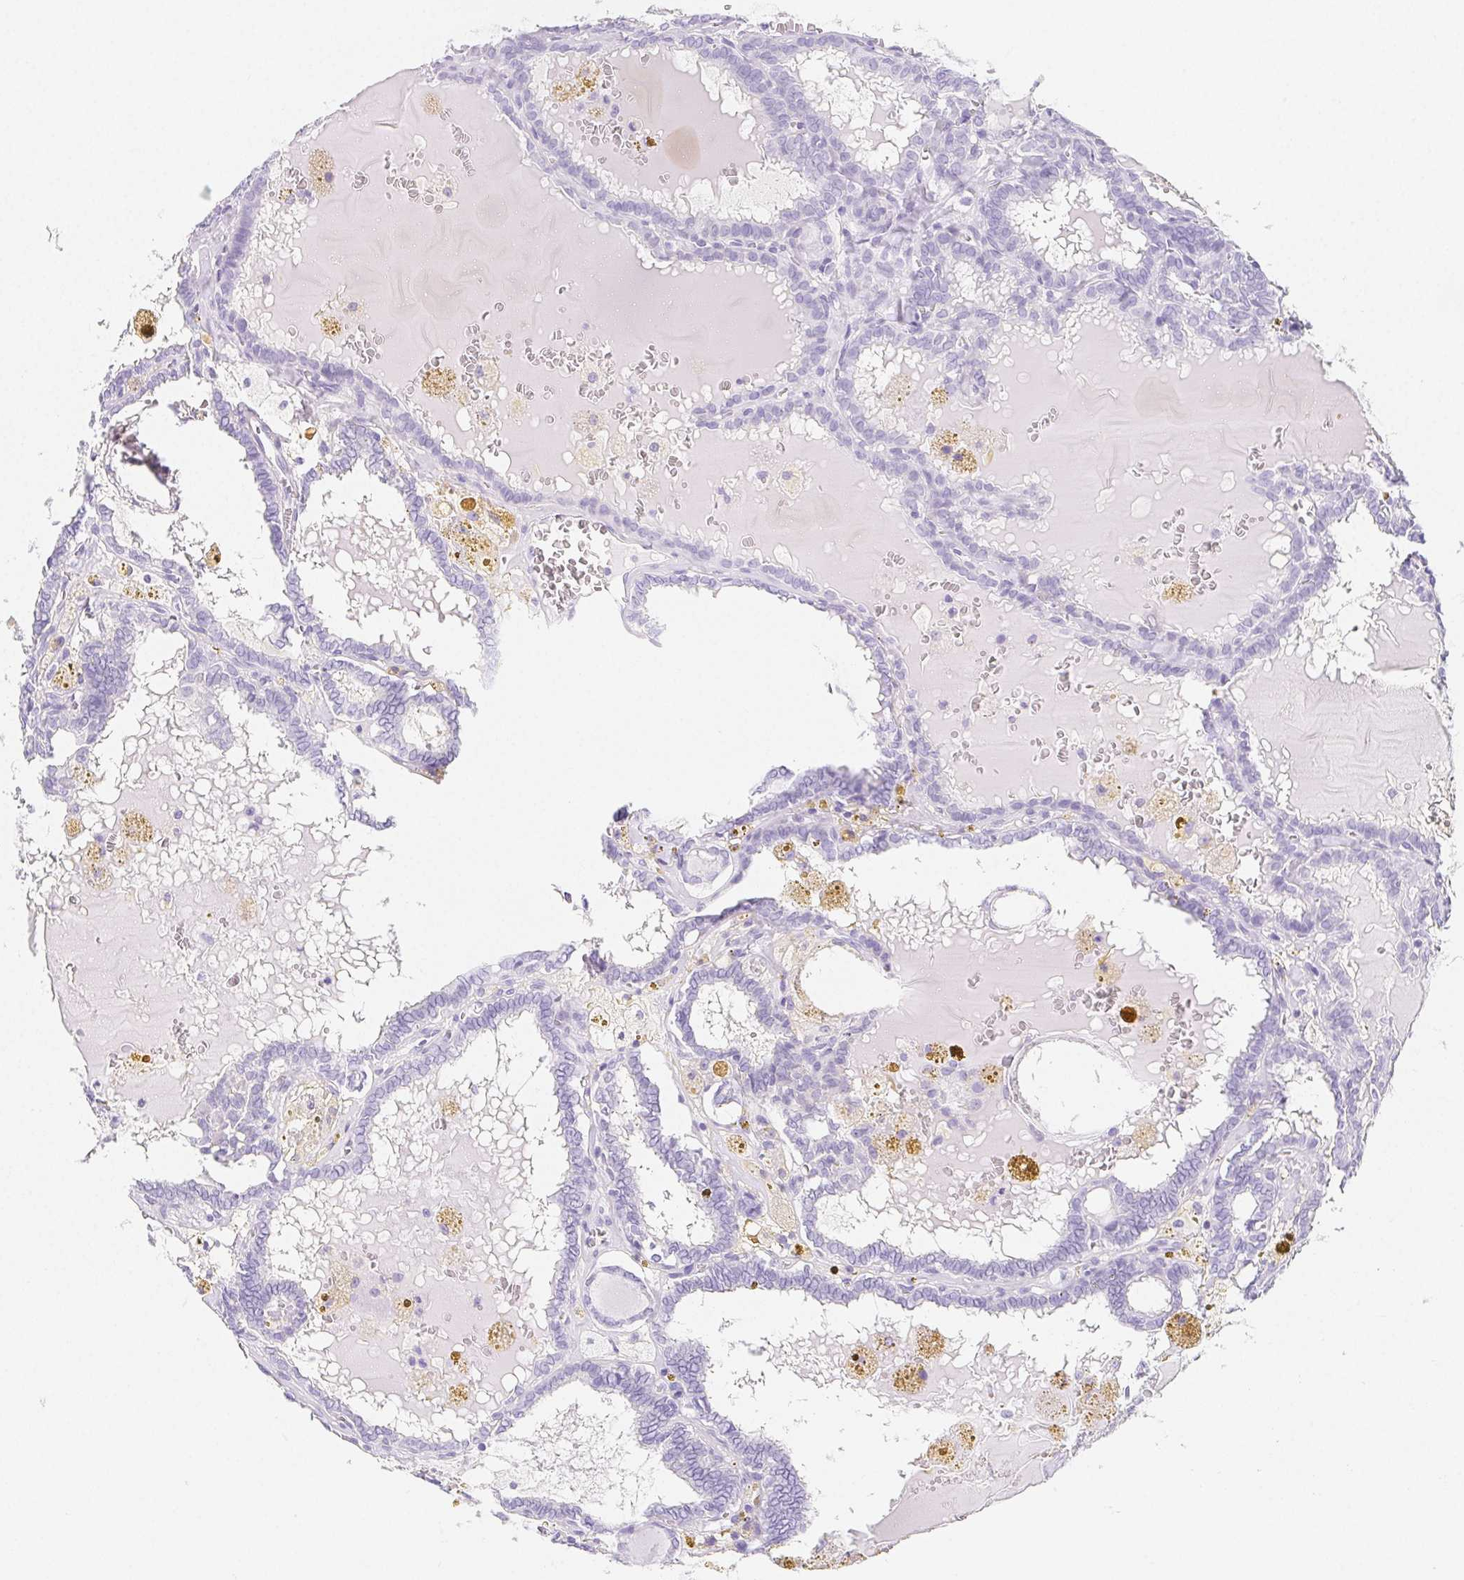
{"staining": {"intensity": "negative", "quantity": "none", "location": "none"}, "tissue": "thyroid cancer", "cell_type": "Tumor cells", "image_type": "cancer", "snomed": [{"axis": "morphology", "description": "Papillary adenocarcinoma, NOS"}, {"axis": "topography", "description": "Thyroid gland"}], "caption": "A high-resolution micrograph shows immunohistochemistry (IHC) staining of thyroid cancer (papillary adenocarcinoma), which demonstrates no significant positivity in tumor cells.", "gene": "ZBBX", "patient": {"sex": "female", "age": 39}}